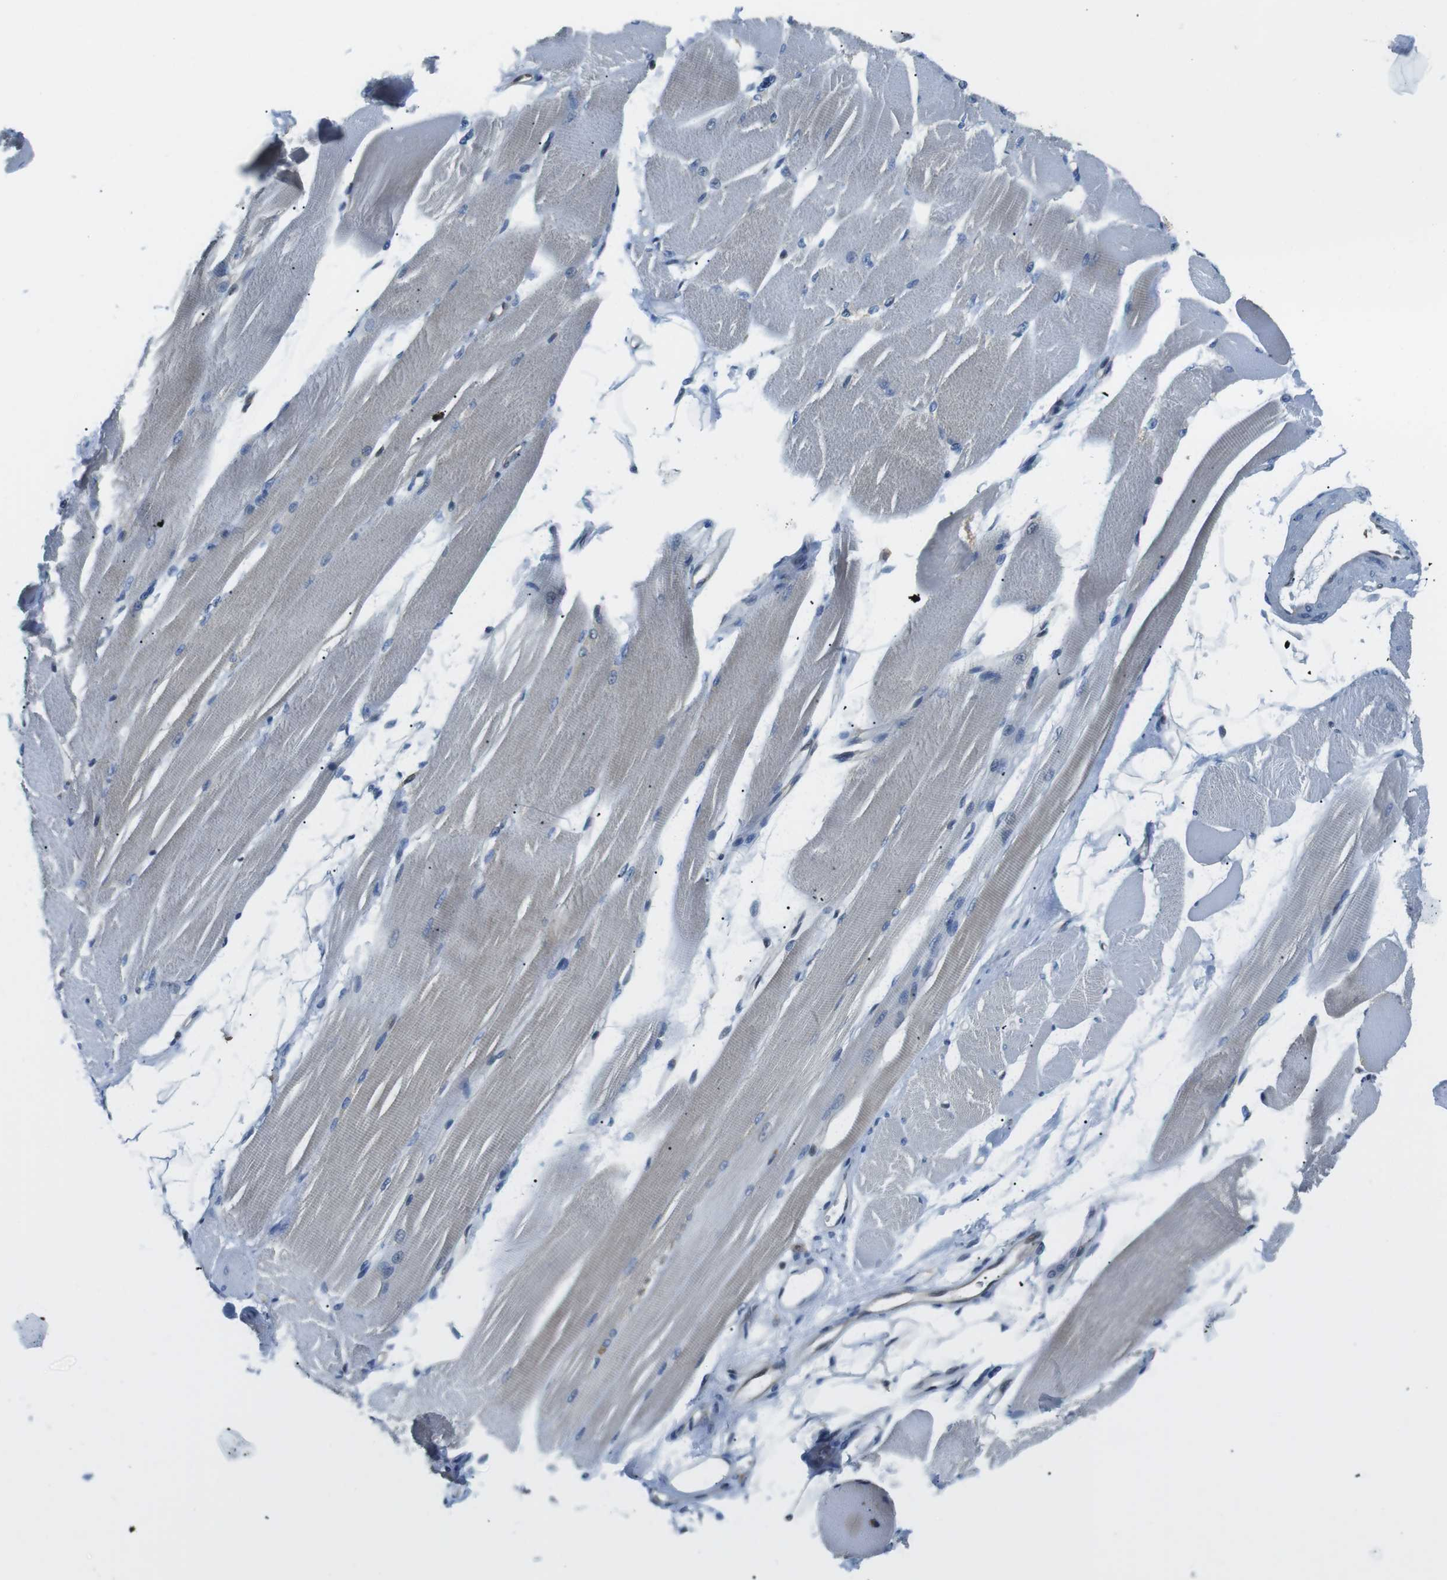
{"staining": {"intensity": "weak", "quantity": "<25%", "location": "cytoplasmic/membranous"}, "tissue": "skeletal muscle", "cell_type": "Myocytes", "image_type": "normal", "snomed": [{"axis": "morphology", "description": "Normal tissue, NOS"}, {"axis": "topography", "description": "Skeletal muscle"}, {"axis": "topography", "description": "Peripheral nerve tissue"}], "caption": "A photomicrograph of human skeletal muscle is negative for staining in myocytes. (Brightfield microscopy of DAB (3,3'-diaminobenzidine) immunohistochemistry (IHC) at high magnification).", "gene": "STK10", "patient": {"sex": "female", "age": 84}}